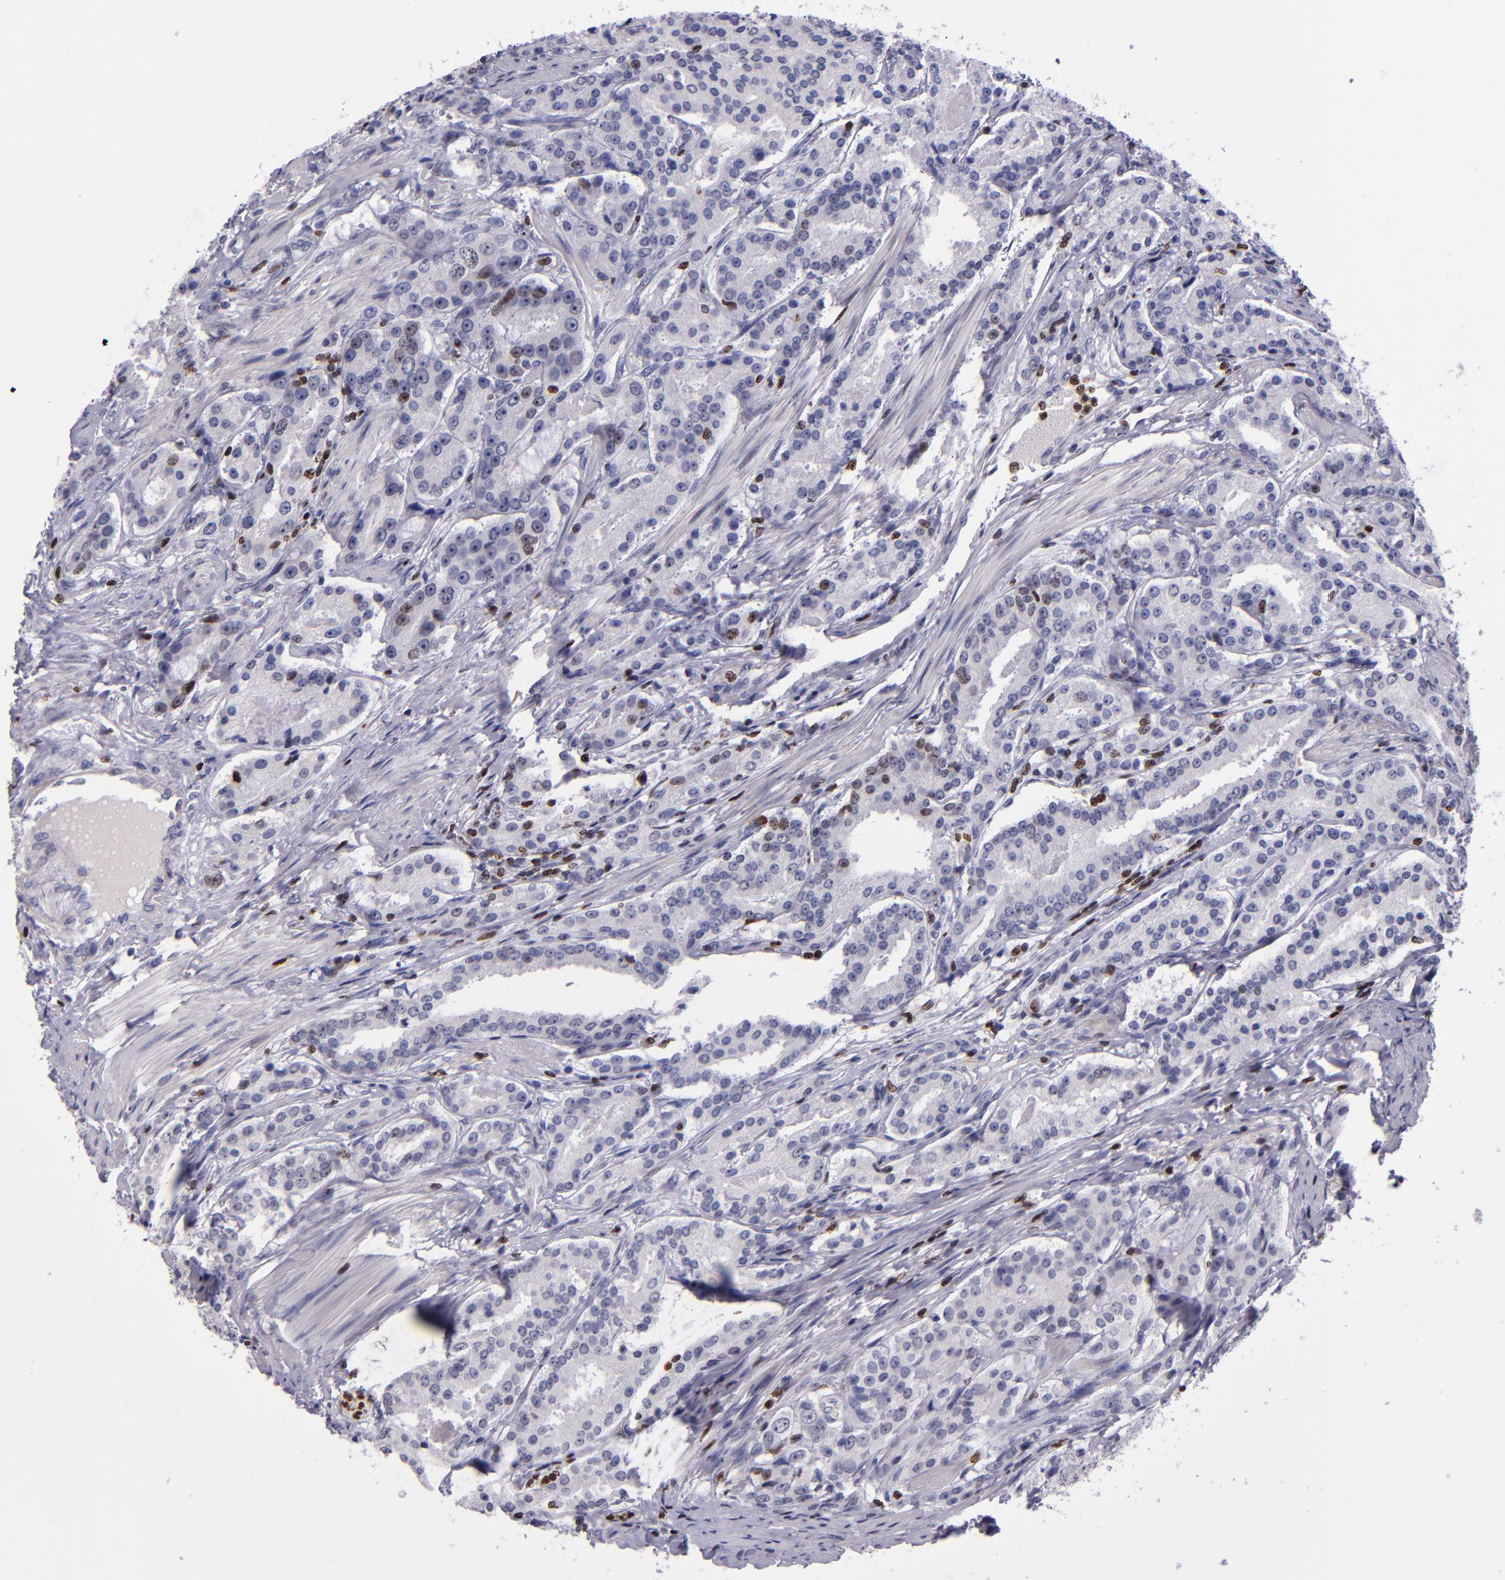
{"staining": {"intensity": "negative", "quantity": "none", "location": "none"}, "tissue": "prostate cancer", "cell_type": "Tumor cells", "image_type": "cancer", "snomed": [{"axis": "morphology", "description": "Adenocarcinoma, Medium grade"}, {"axis": "topography", "description": "Prostate"}], "caption": "Micrograph shows no significant protein positivity in tumor cells of medium-grade adenocarcinoma (prostate).", "gene": "CDKL5", "patient": {"sex": "male", "age": 72}}